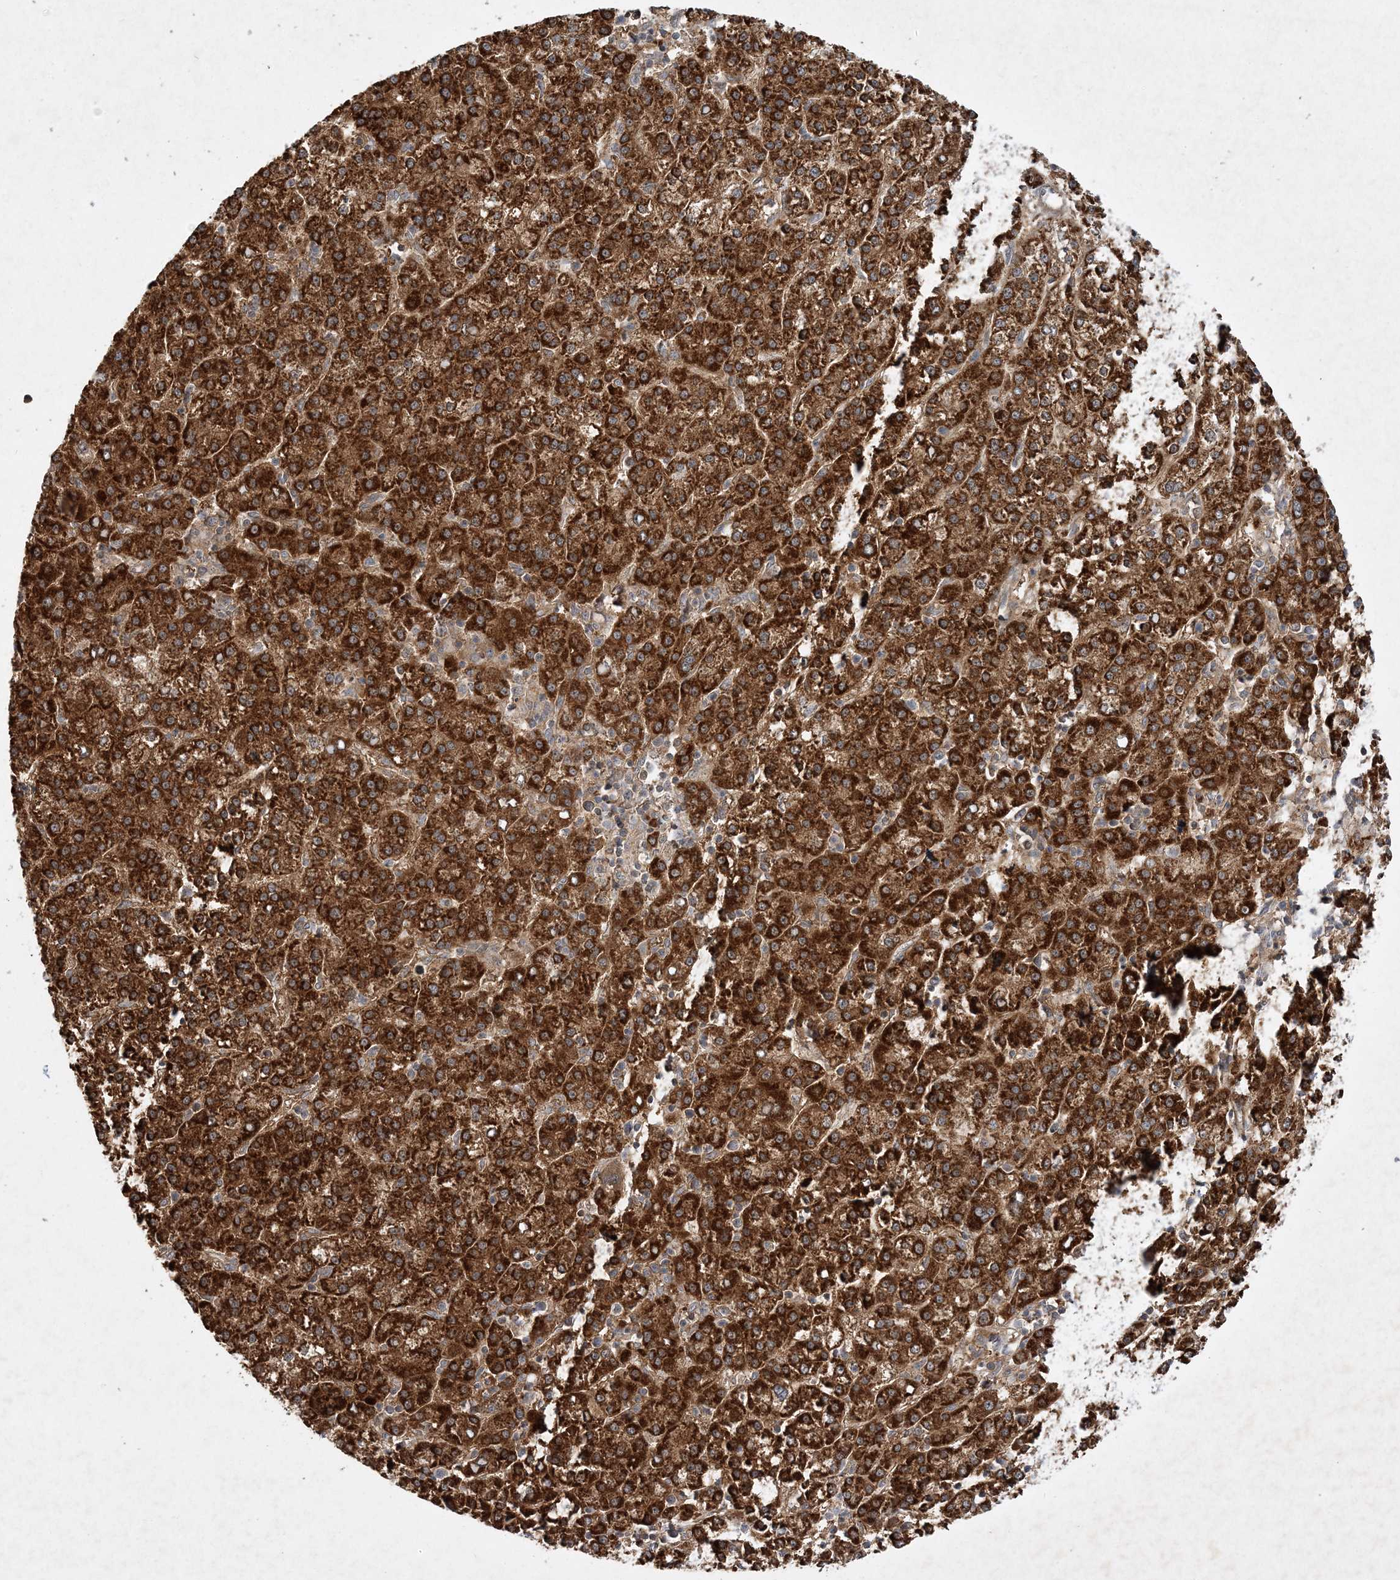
{"staining": {"intensity": "strong", "quantity": ">75%", "location": "cytoplasmic/membranous"}, "tissue": "liver cancer", "cell_type": "Tumor cells", "image_type": "cancer", "snomed": [{"axis": "morphology", "description": "Carcinoma, Hepatocellular, NOS"}, {"axis": "topography", "description": "Liver"}], "caption": "Brown immunohistochemical staining in human hepatocellular carcinoma (liver) shows strong cytoplasmic/membranous staining in approximately >75% of tumor cells. (Stains: DAB (3,3'-diaminobenzidine) in brown, nuclei in blue, Microscopy: brightfield microscopy at high magnification).", "gene": "MOCS2", "patient": {"sex": "female", "age": 58}}